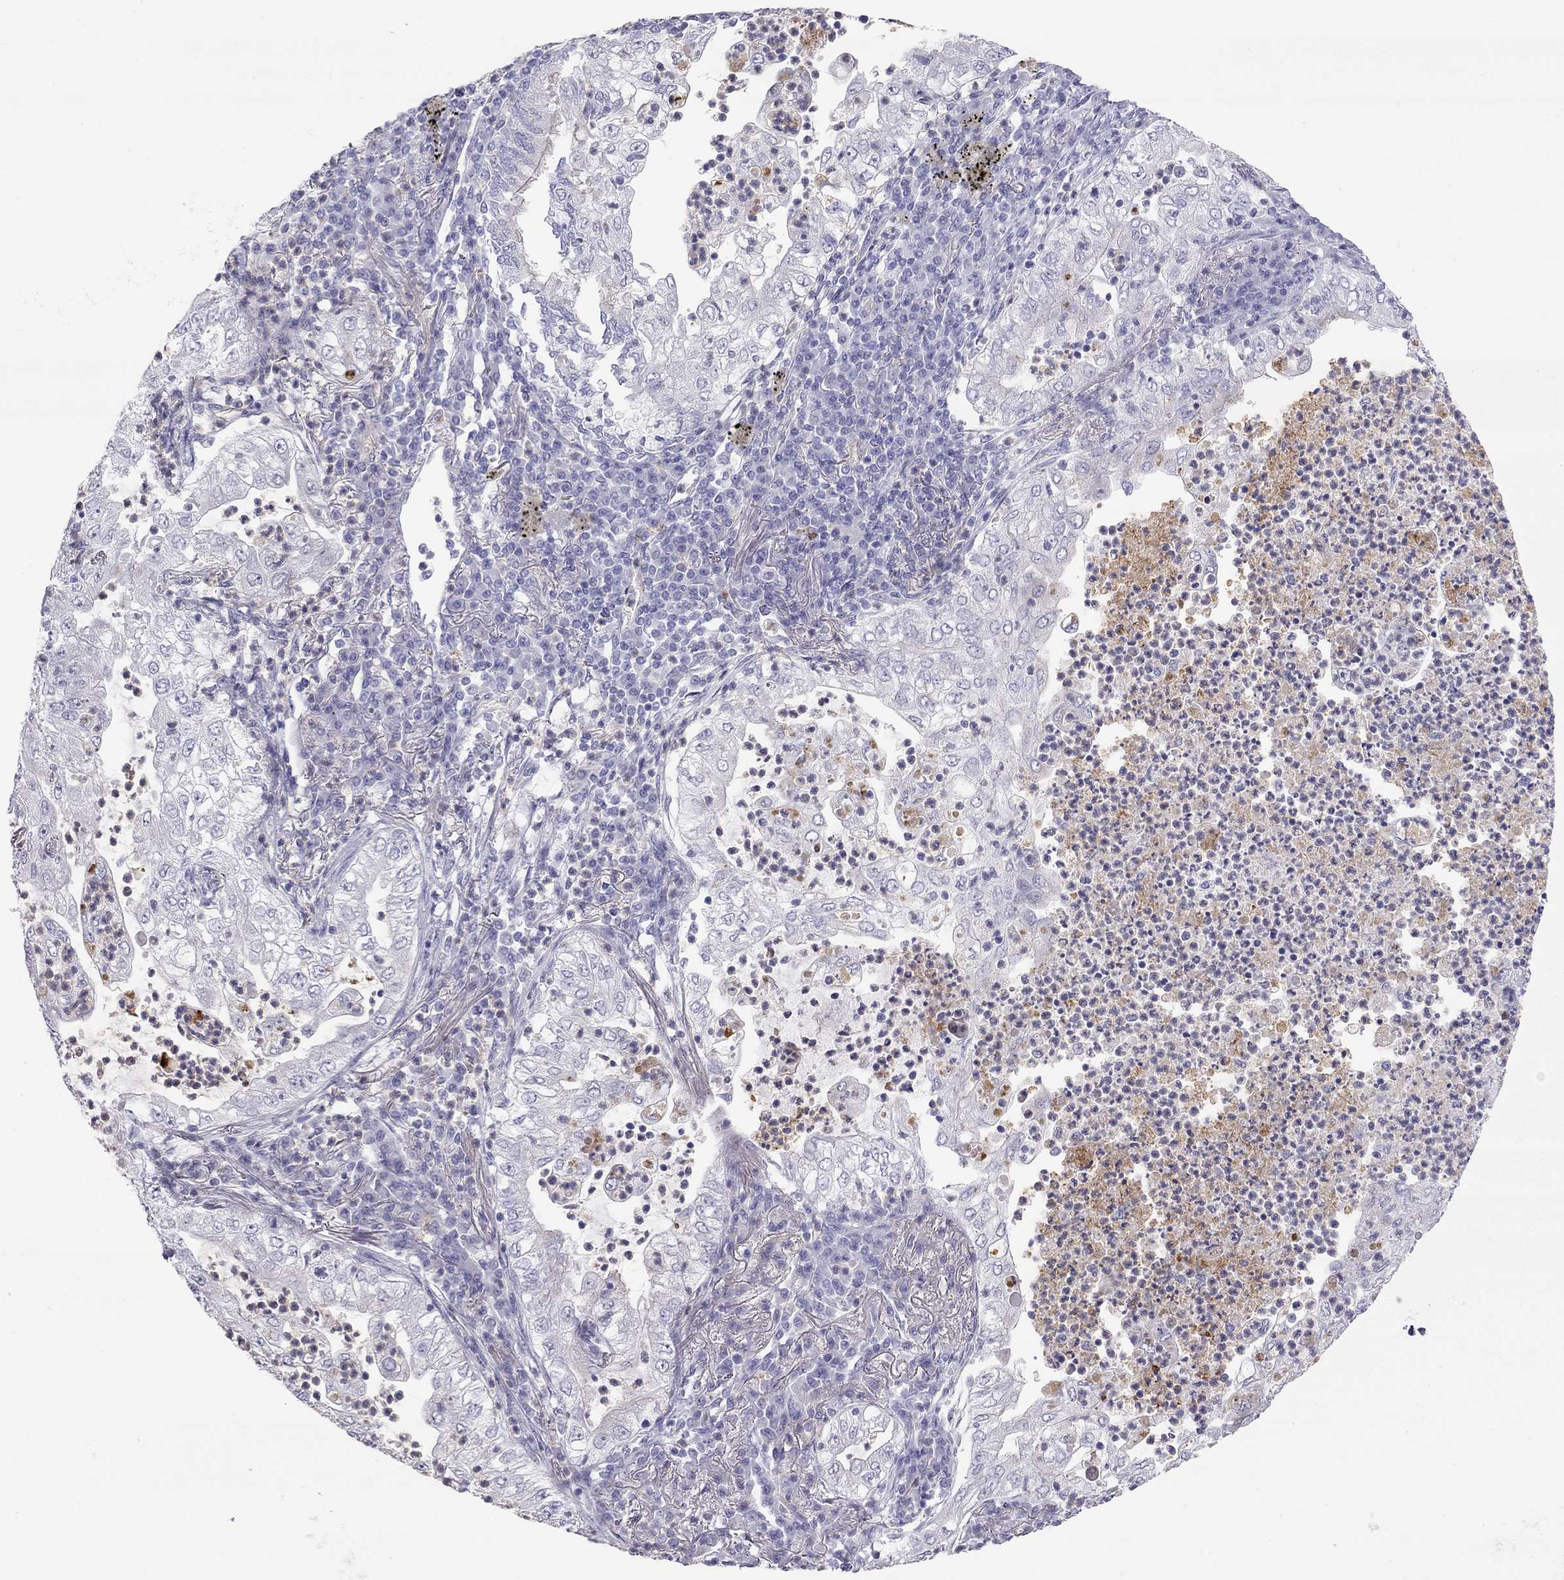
{"staining": {"intensity": "negative", "quantity": "none", "location": "none"}, "tissue": "lung cancer", "cell_type": "Tumor cells", "image_type": "cancer", "snomed": [{"axis": "morphology", "description": "Adenocarcinoma, NOS"}, {"axis": "topography", "description": "Lung"}], "caption": "DAB immunohistochemical staining of lung adenocarcinoma reveals no significant expression in tumor cells.", "gene": "TDRD6", "patient": {"sex": "female", "age": 73}}